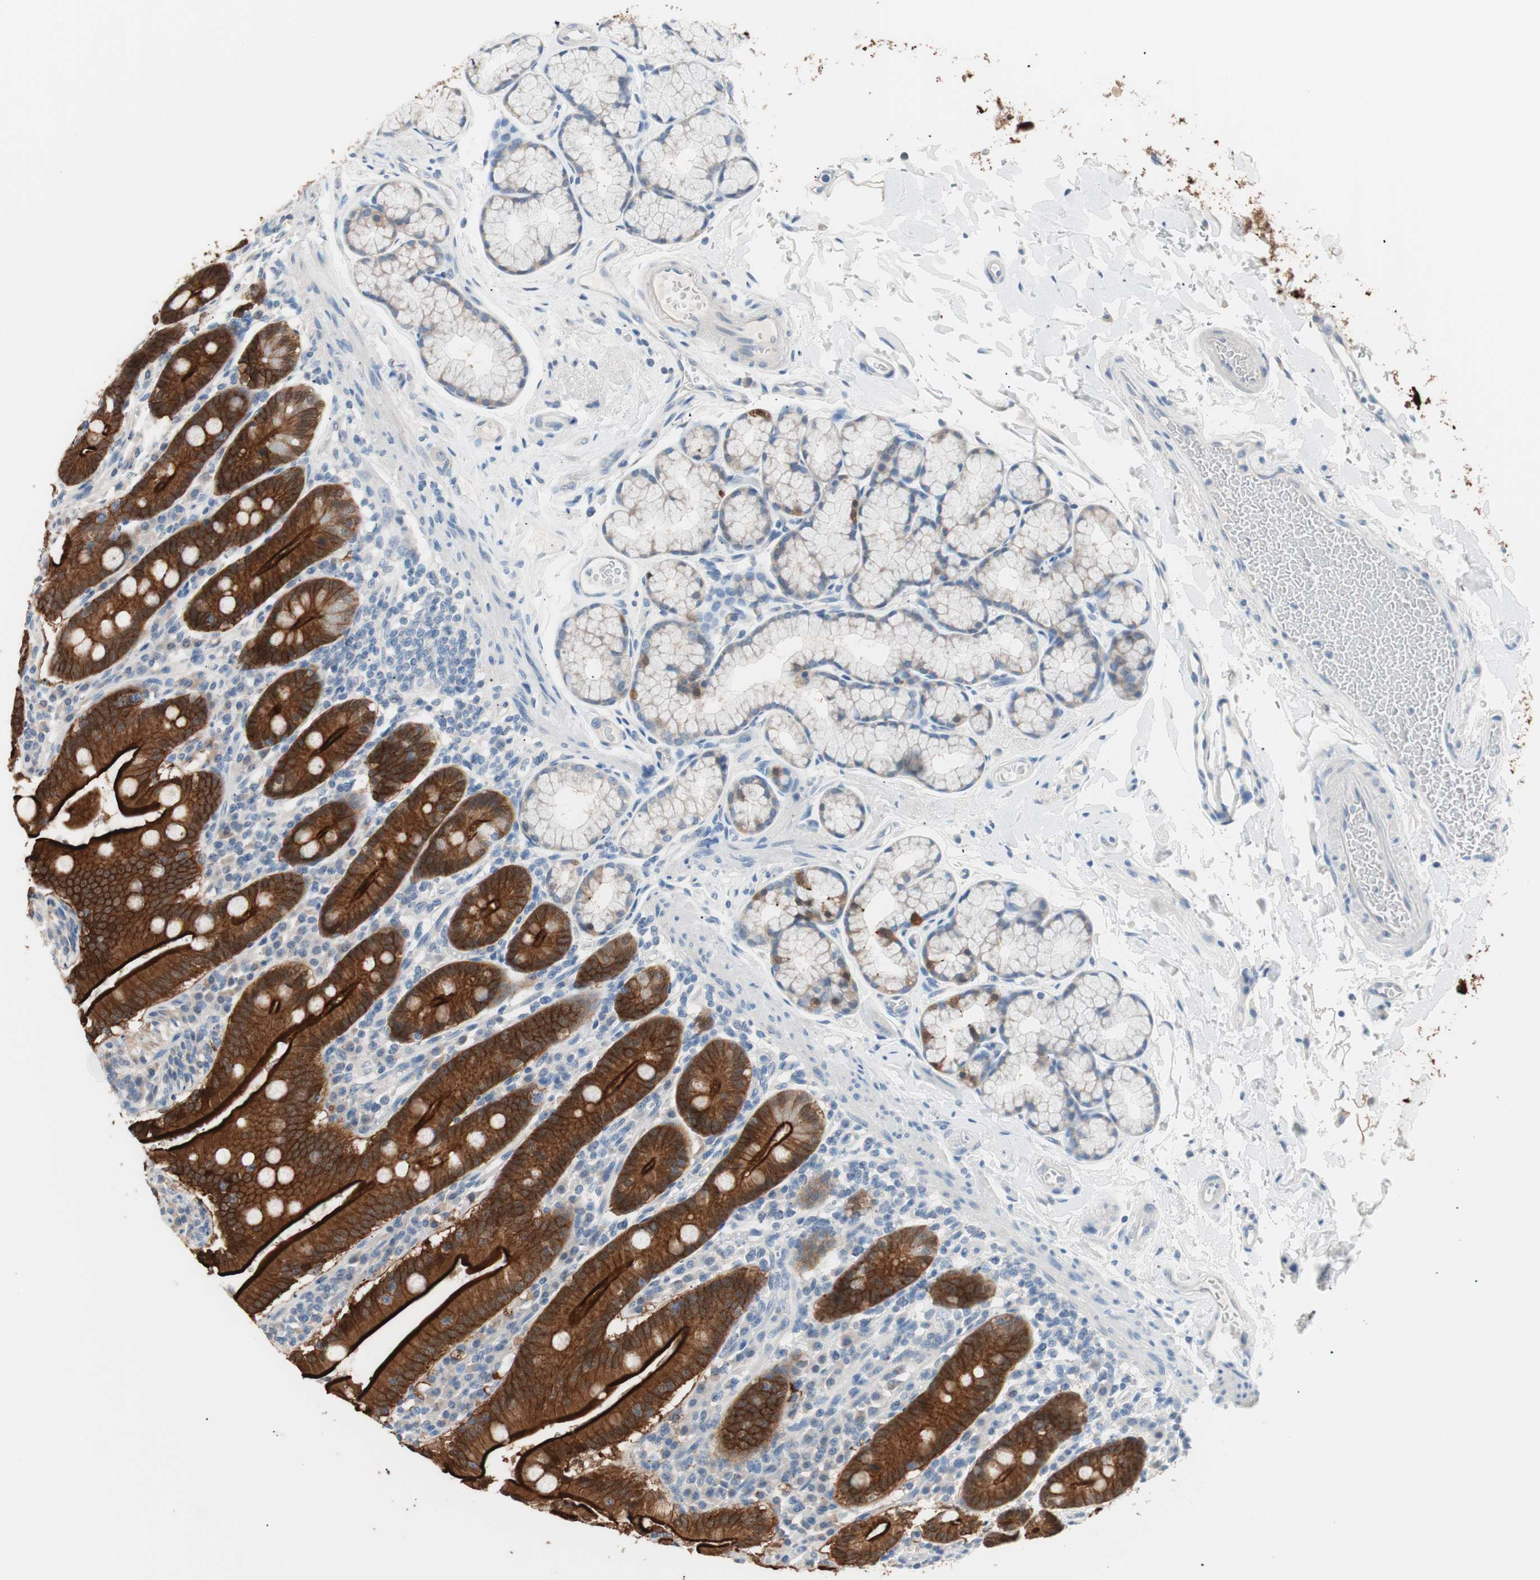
{"staining": {"intensity": "strong", "quantity": ">75%", "location": "cytoplasmic/membranous"}, "tissue": "duodenum", "cell_type": "Glandular cells", "image_type": "normal", "snomed": [{"axis": "morphology", "description": "Normal tissue, NOS"}, {"axis": "topography", "description": "Small intestine, NOS"}], "caption": "Immunohistochemistry photomicrograph of benign duodenum stained for a protein (brown), which displays high levels of strong cytoplasmic/membranous expression in approximately >75% of glandular cells.", "gene": "VIL1", "patient": {"sex": "female", "age": 71}}